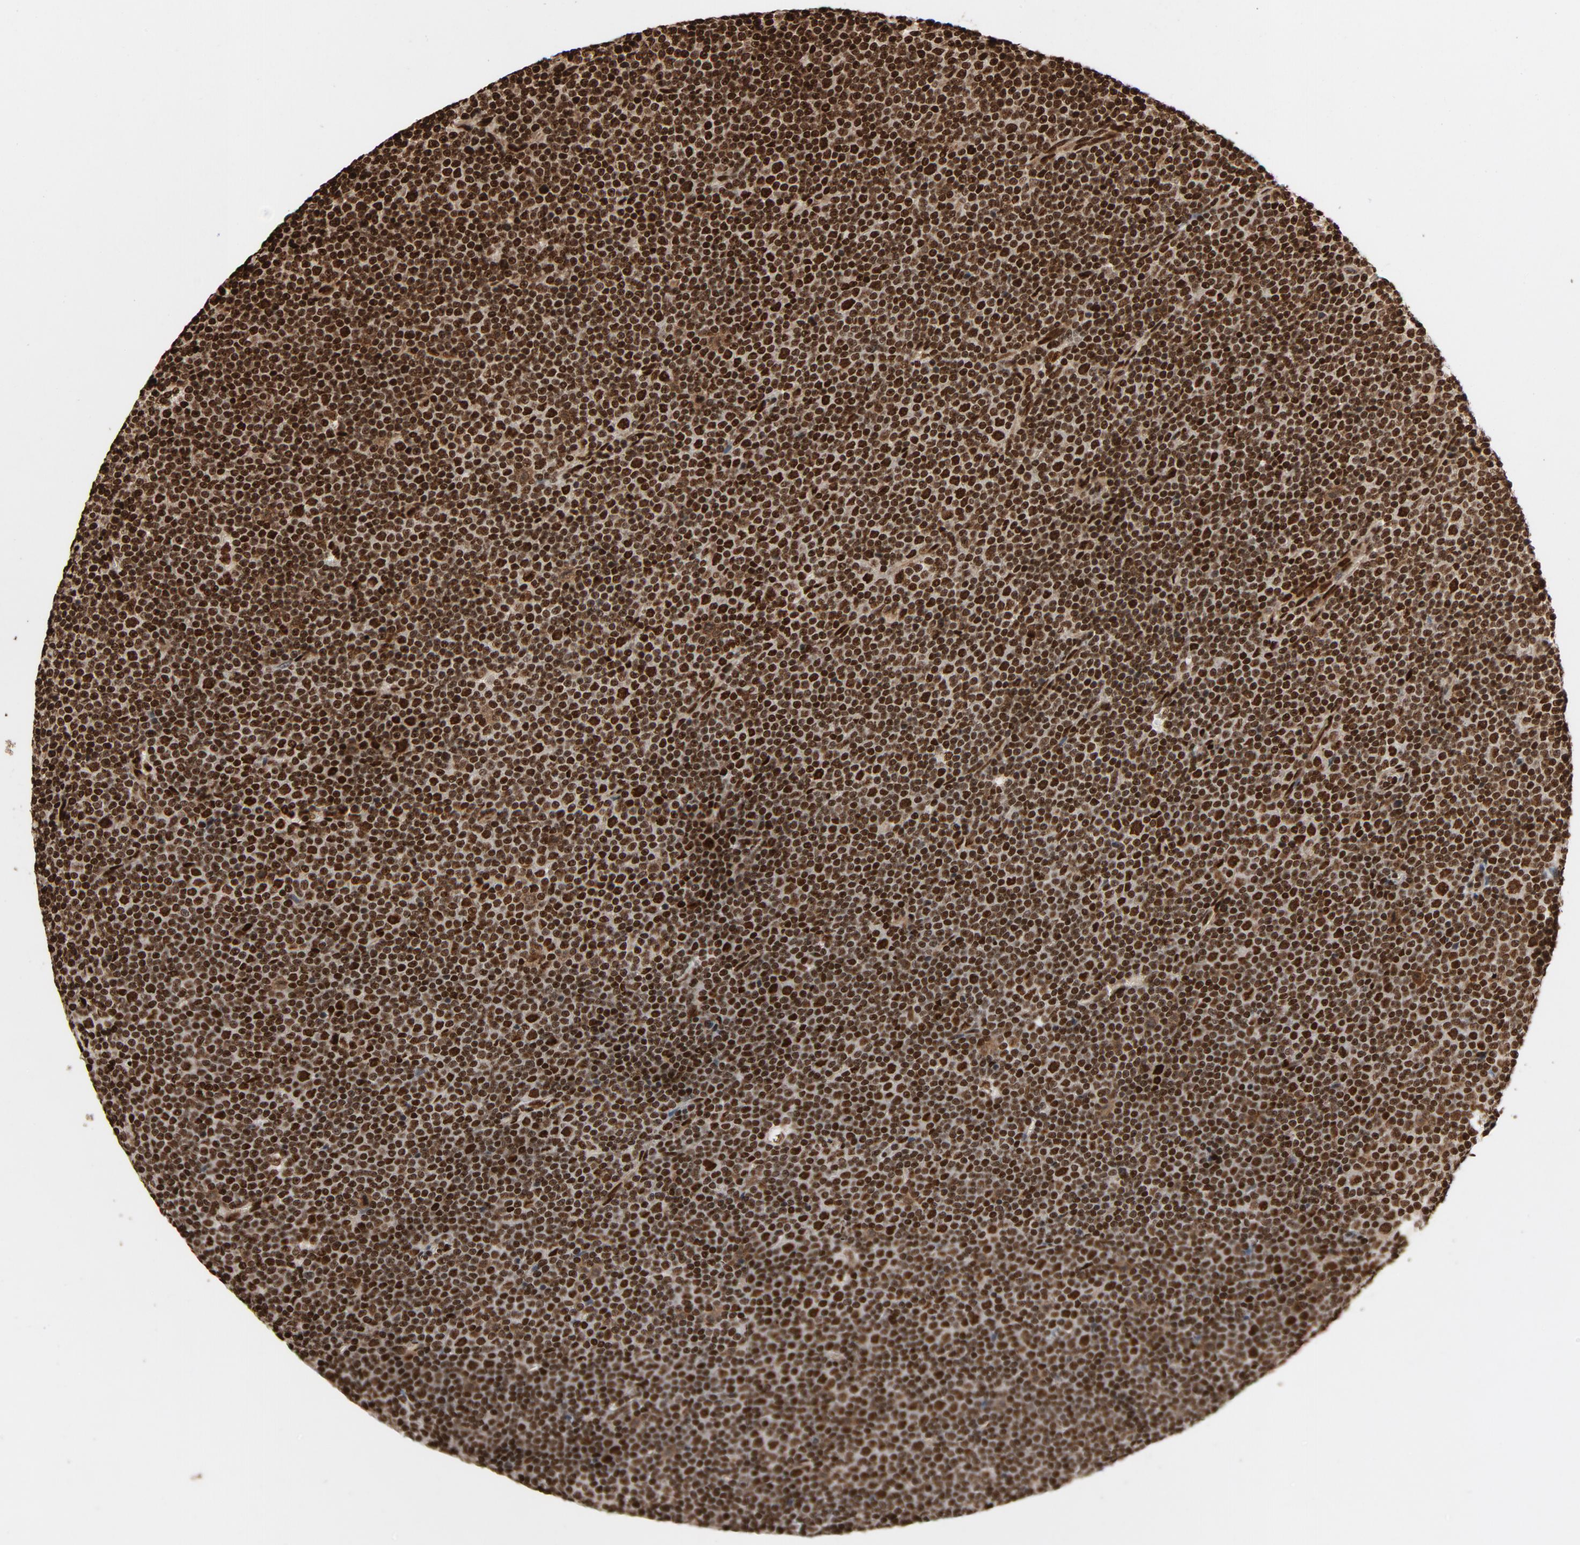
{"staining": {"intensity": "strong", "quantity": ">75%", "location": "nuclear"}, "tissue": "lymphoma", "cell_type": "Tumor cells", "image_type": "cancer", "snomed": [{"axis": "morphology", "description": "Malignant lymphoma, non-Hodgkin's type, Low grade"}, {"axis": "topography", "description": "Lymph node"}], "caption": "Immunohistochemical staining of malignant lymphoma, non-Hodgkin's type (low-grade) displays high levels of strong nuclear positivity in approximately >75% of tumor cells.", "gene": "TP53BP1", "patient": {"sex": "female", "age": 67}}